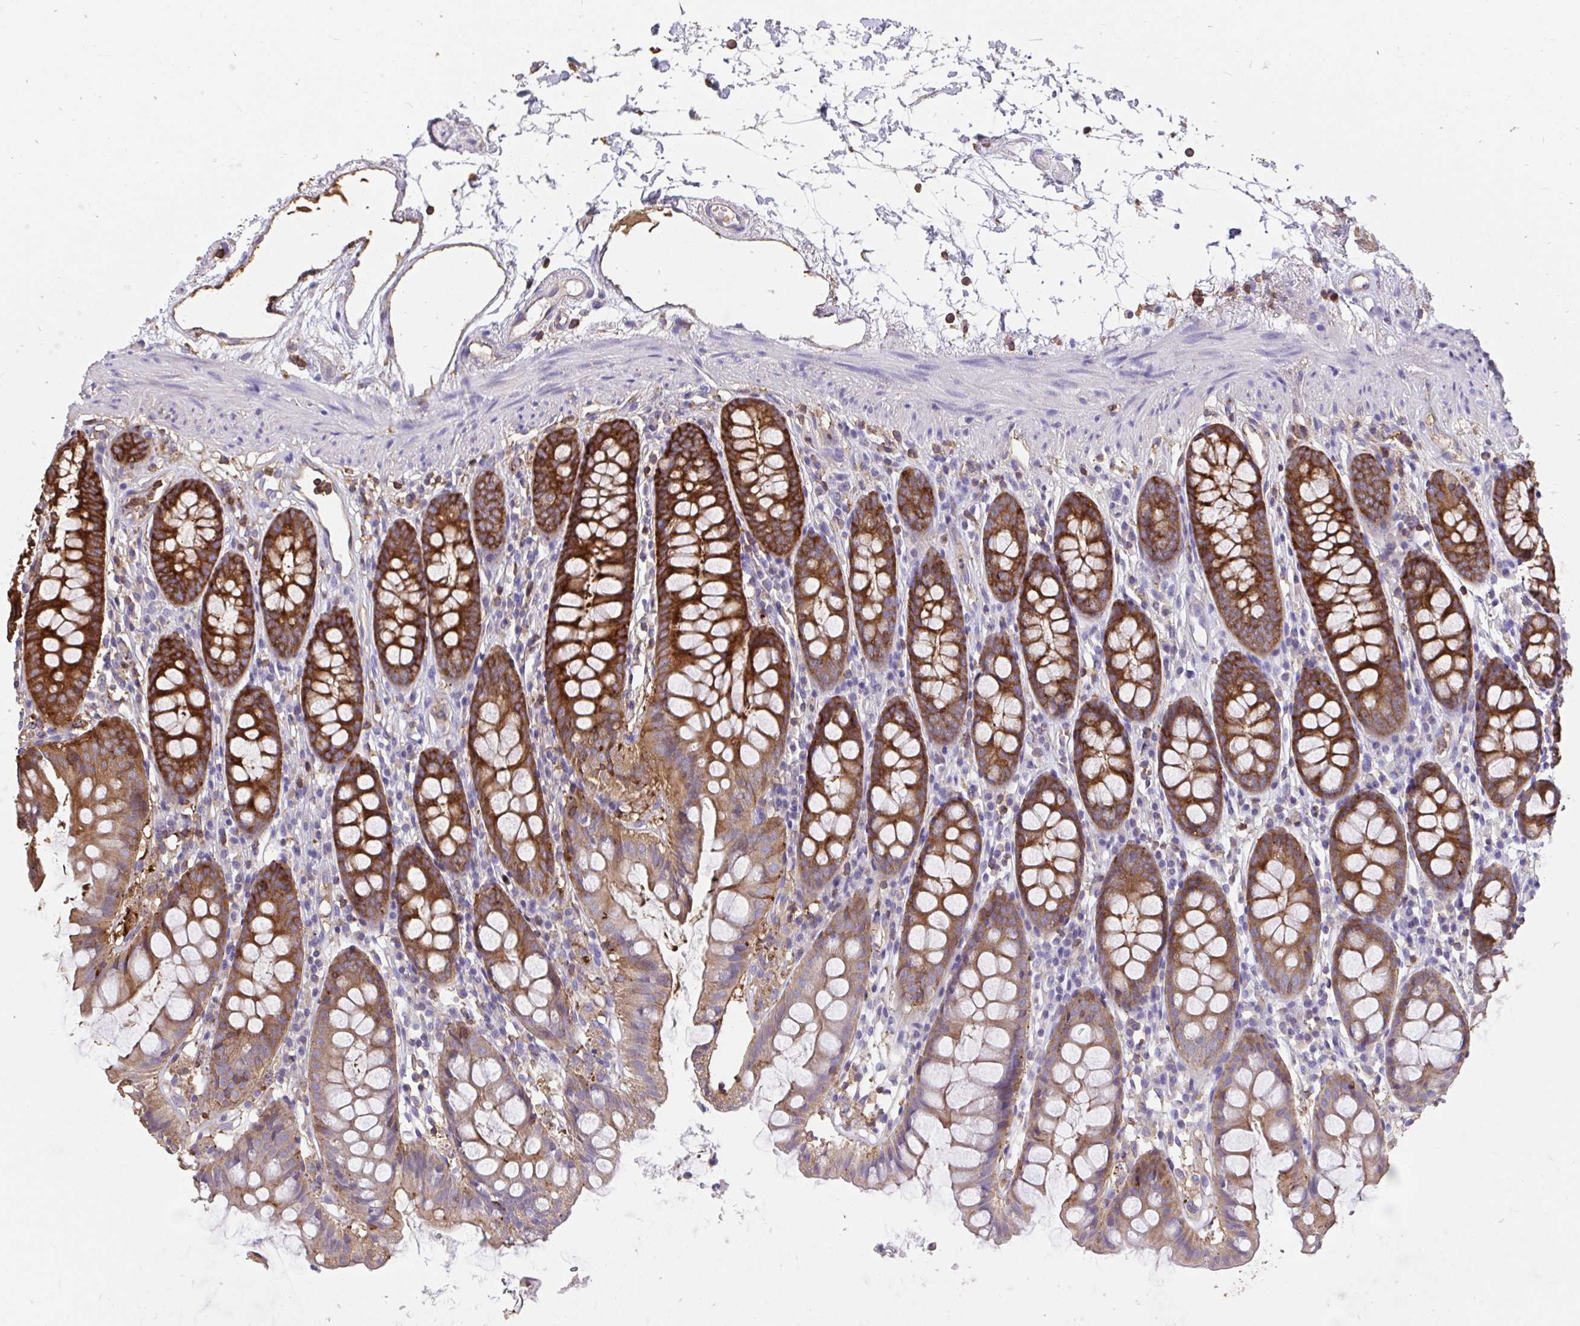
{"staining": {"intensity": "weak", "quantity": "25%-75%", "location": "cytoplasmic/membranous"}, "tissue": "colon", "cell_type": "Endothelial cells", "image_type": "normal", "snomed": [{"axis": "morphology", "description": "Normal tissue, NOS"}, {"axis": "topography", "description": "Colon"}], "caption": "A brown stain shows weak cytoplasmic/membranous expression of a protein in endothelial cells of benign human colon. Immunohistochemistry stains the protein of interest in brown and the nuclei are stained blue.", "gene": "CFL1", "patient": {"sex": "female", "age": 84}}